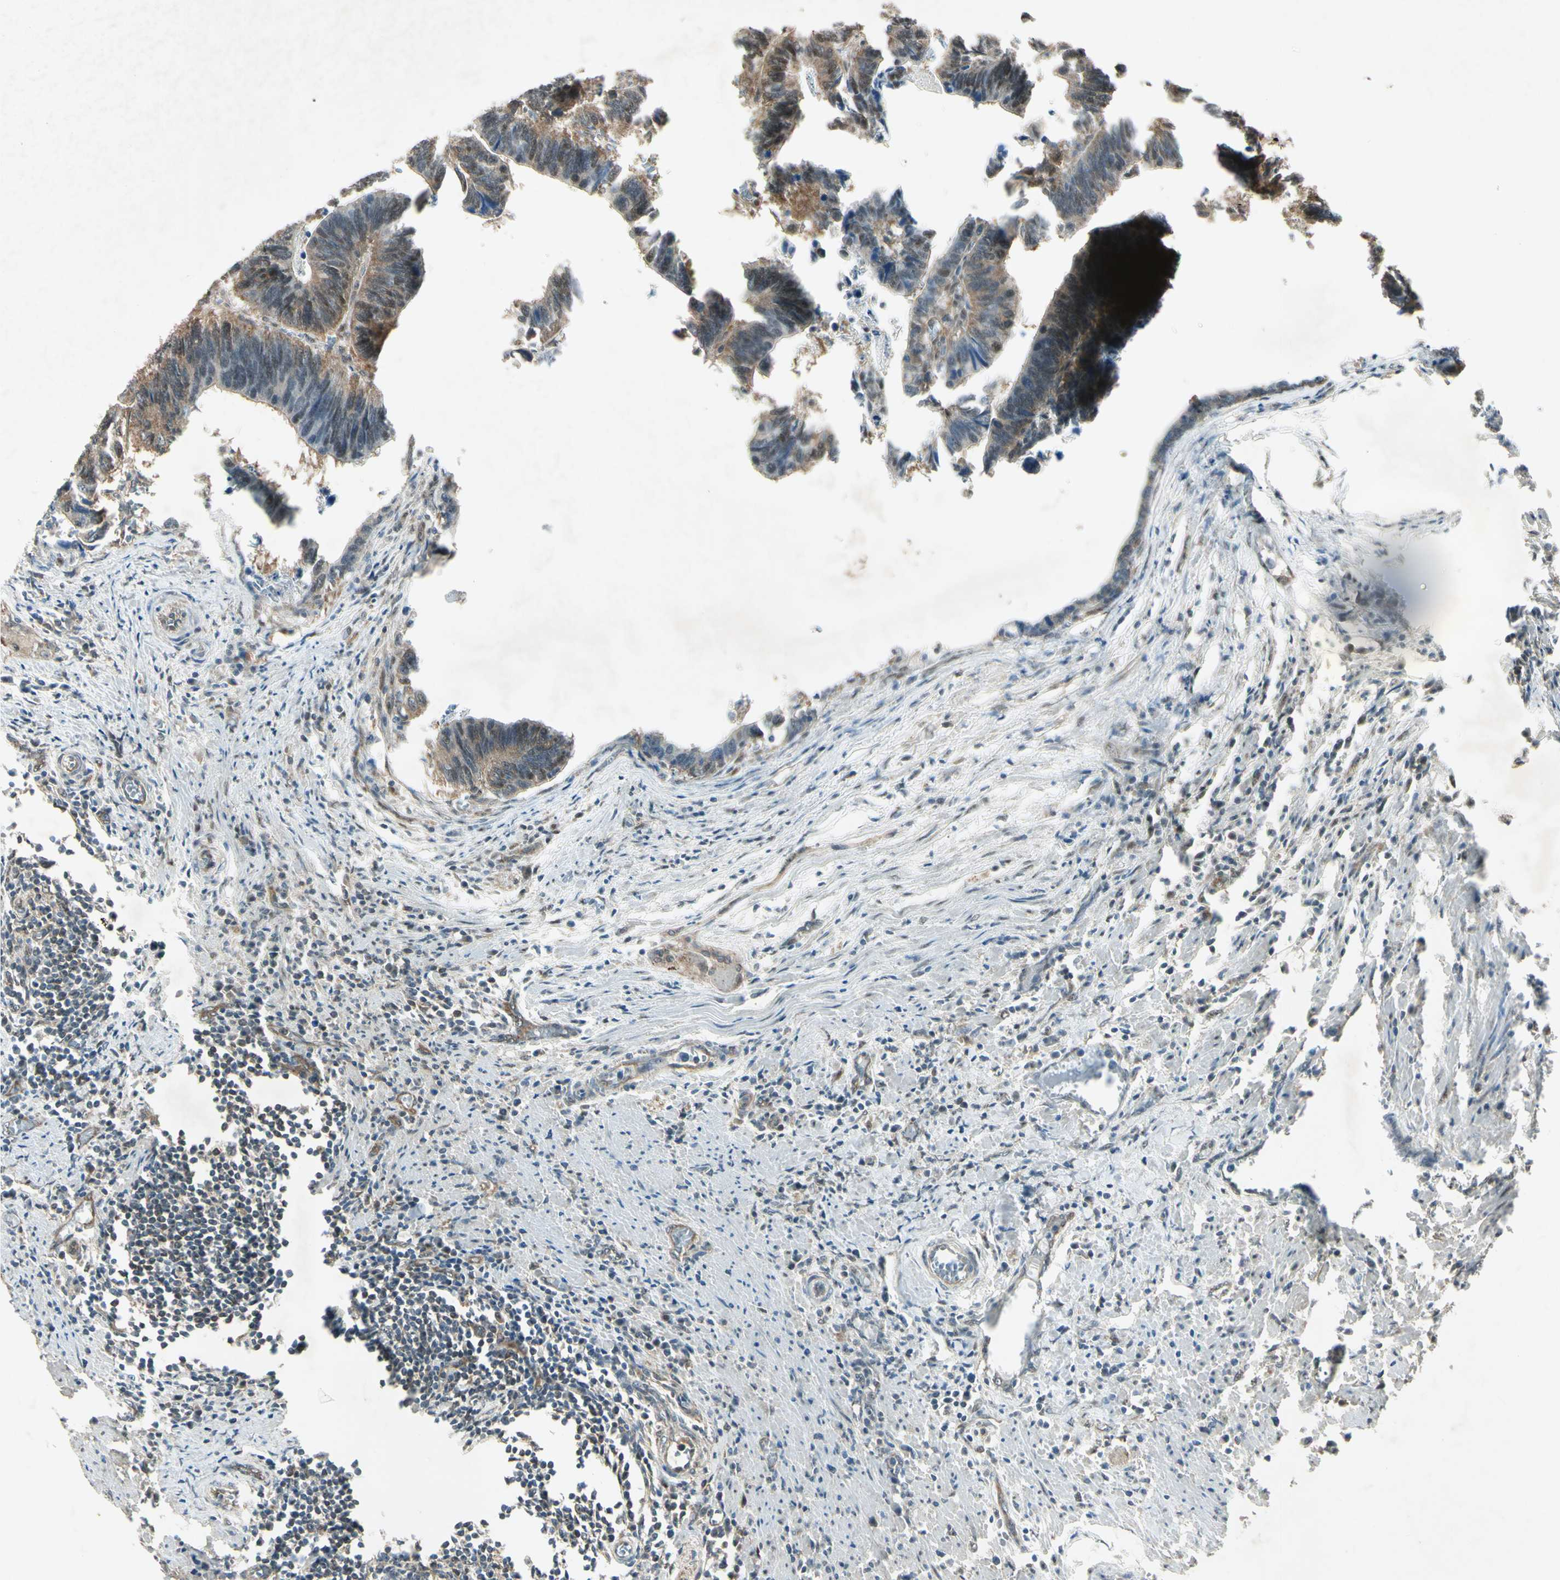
{"staining": {"intensity": "weak", "quantity": ">75%", "location": "cytoplasmic/membranous"}, "tissue": "colorectal cancer", "cell_type": "Tumor cells", "image_type": "cancer", "snomed": [{"axis": "morphology", "description": "Adenocarcinoma, NOS"}, {"axis": "topography", "description": "Colon"}], "caption": "A high-resolution image shows IHC staining of adenocarcinoma (colorectal), which reveals weak cytoplasmic/membranous staining in approximately >75% of tumor cells.", "gene": "PSMD5", "patient": {"sex": "male", "age": 72}}